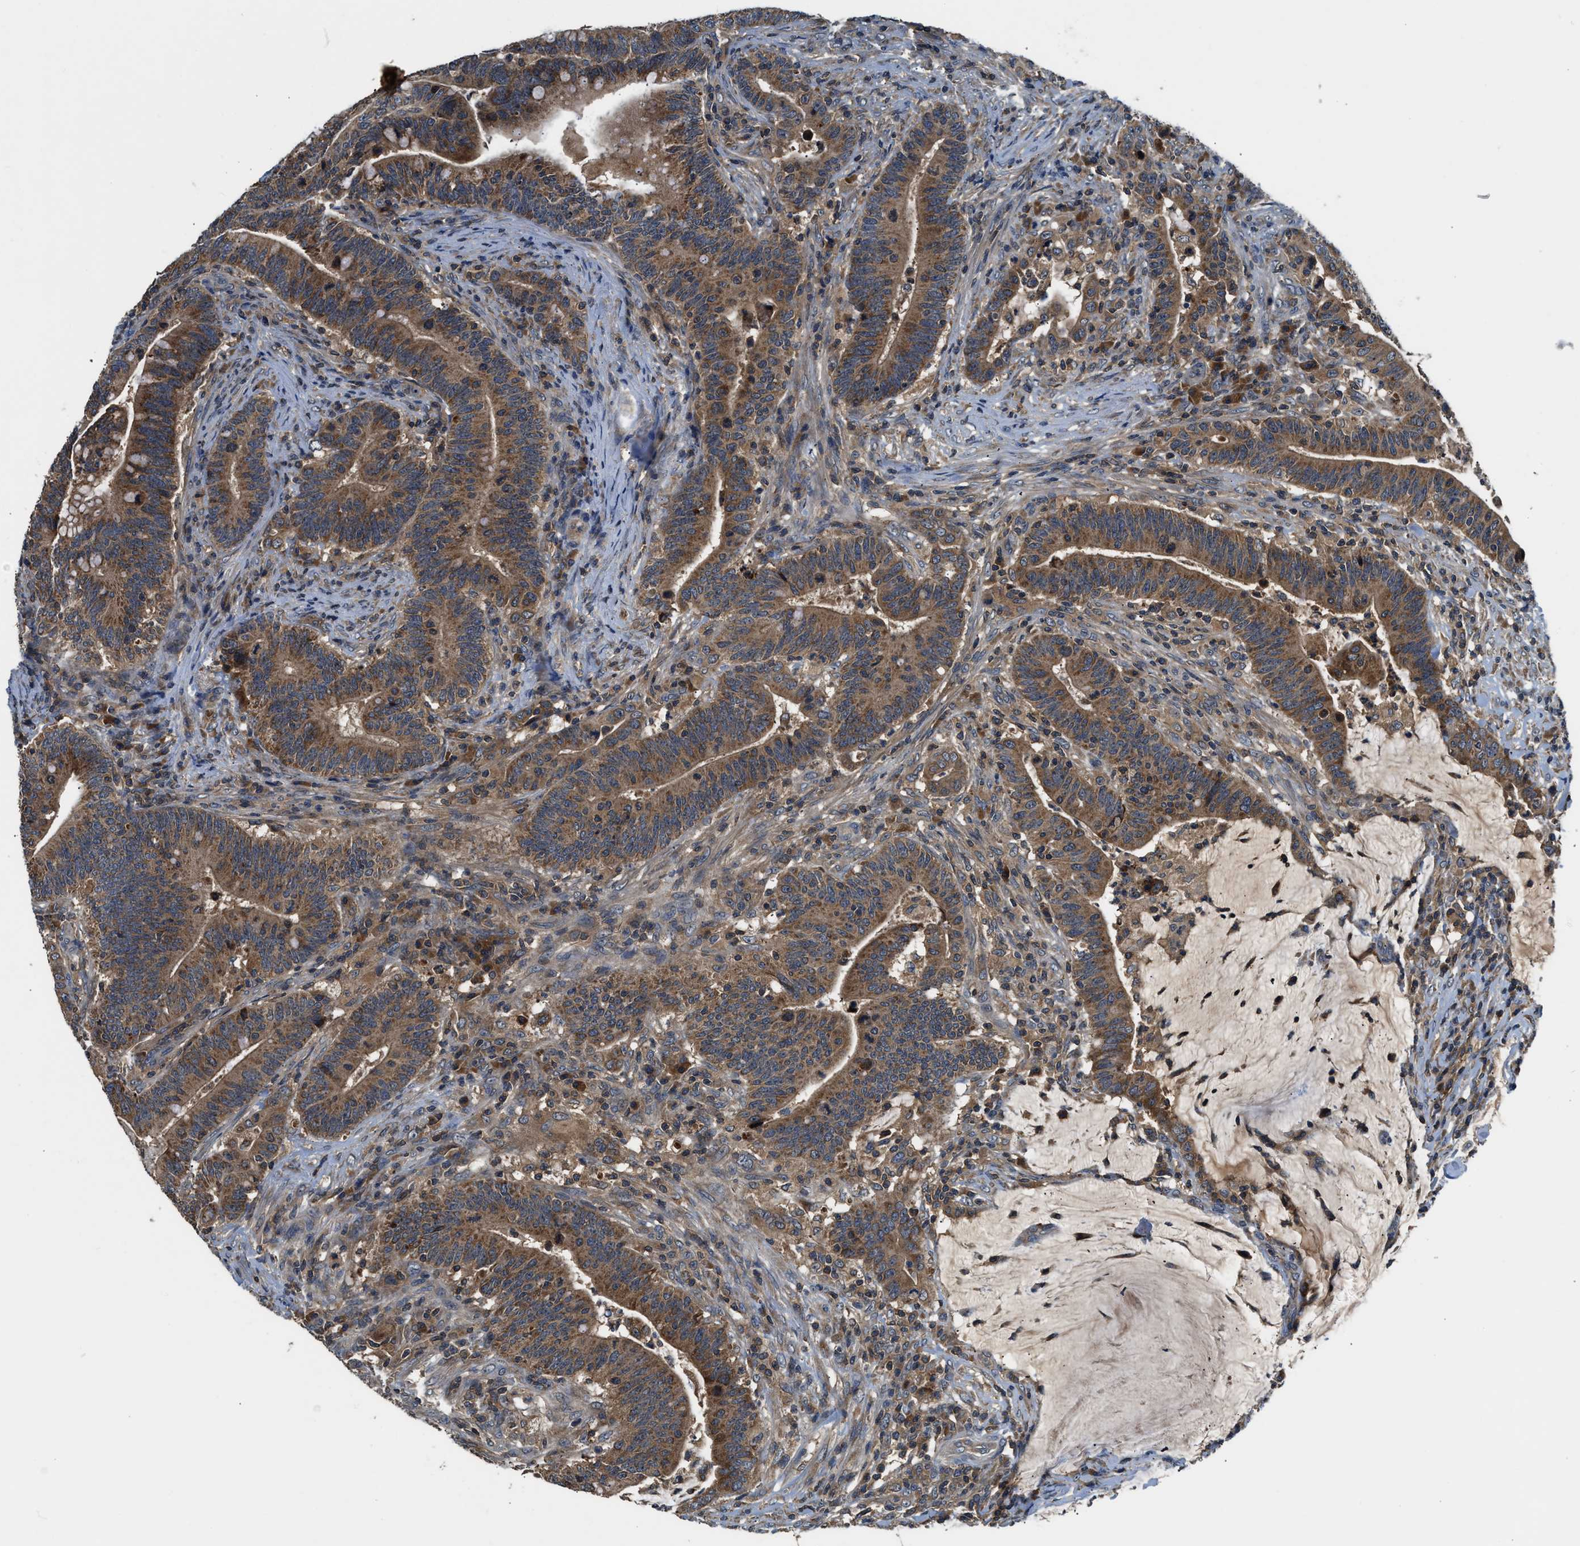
{"staining": {"intensity": "moderate", "quantity": ">75%", "location": "cytoplasmic/membranous"}, "tissue": "colorectal cancer", "cell_type": "Tumor cells", "image_type": "cancer", "snomed": [{"axis": "morphology", "description": "Adenocarcinoma, NOS"}, {"axis": "topography", "description": "Colon"}], "caption": "An image of colorectal cancer (adenocarcinoma) stained for a protein demonstrates moderate cytoplasmic/membranous brown staining in tumor cells.", "gene": "PAFAH2", "patient": {"sex": "female", "age": 66}}